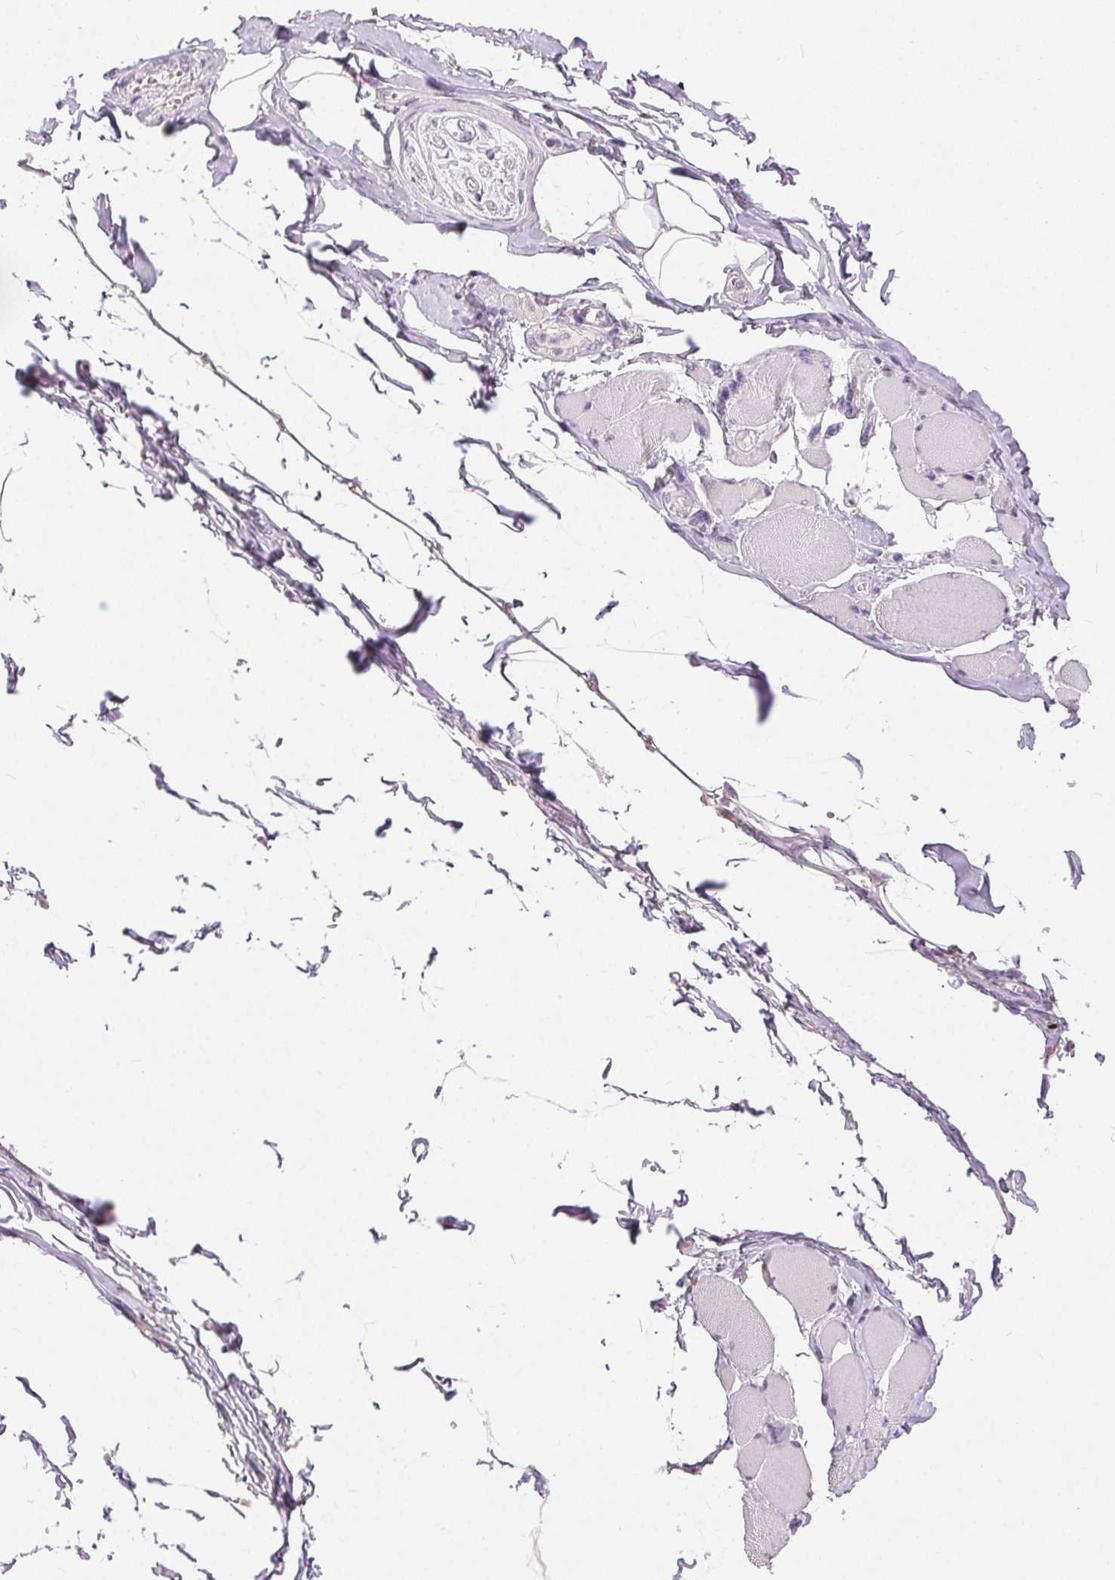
{"staining": {"intensity": "negative", "quantity": "none", "location": "none"}, "tissue": "skeletal muscle", "cell_type": "Myocytes", "image_type": "normal", "snomed": [{"axis": "morphology", "description": "Normal tissue, NOS"}, {"axis": "topography", "description": "Skeletal muscle"}], "caption": "Skeletal muscle stained for a protein using IHC shows no expression myocytes.", "gene": "DSG3", "patient": {"sex": "female", "age": 75}}